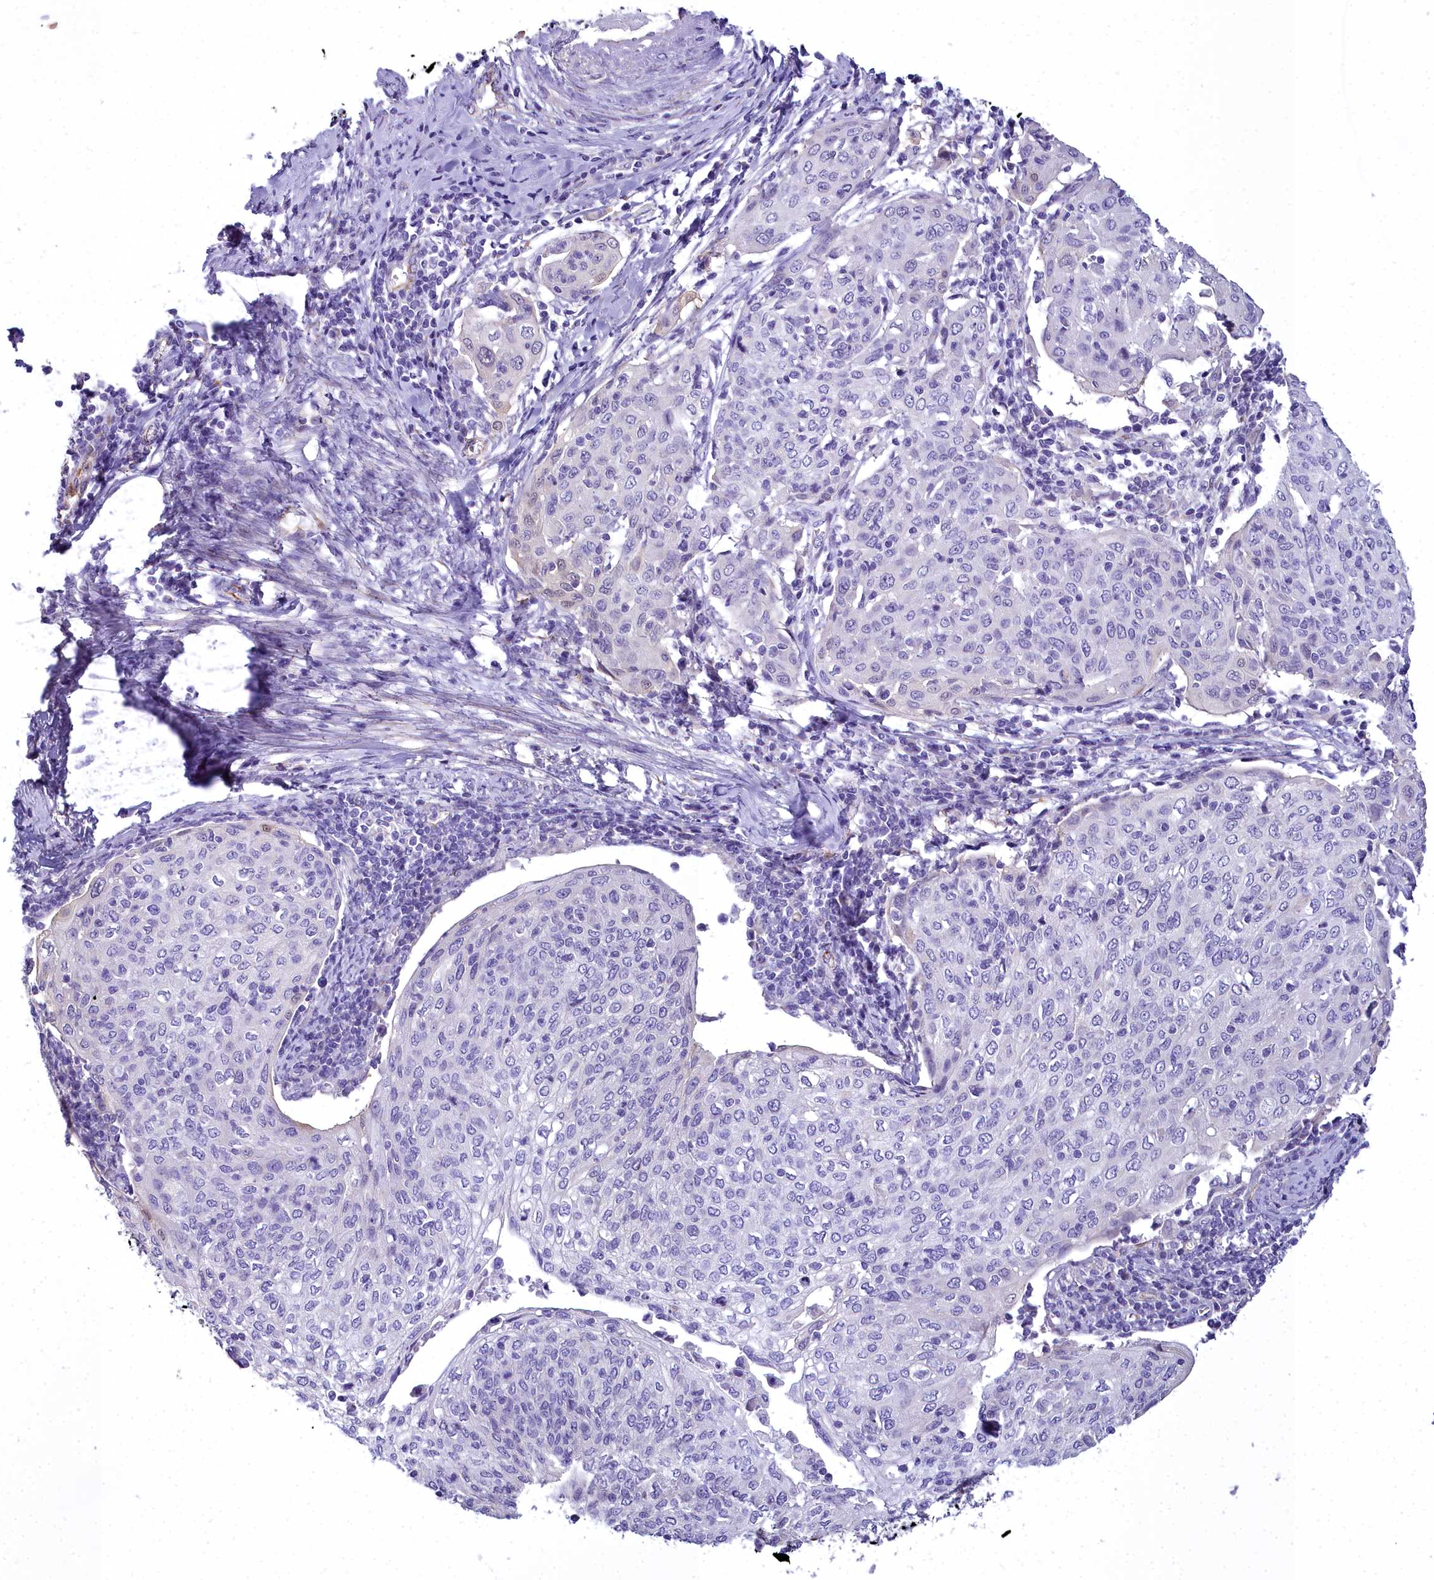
{"staining": {"intensity": "negative", "quantity": "none", "location": "none"}, "tissue": "cervical cancer", "cell_type": "Tumor cells", "image_type": "cancer", "snomed": [{"axis": "morphology", "description": "Squamous cell carcinoma, NOS"}, {"axis": "topography", "description": "Cervix"}], "caption": "The immunohistochemistry histopathology image has no significant expression in tumor cells of cervical cancer tissue.", "gene": "TIMM22", "patient": {"sex": "female", "age": 67}}